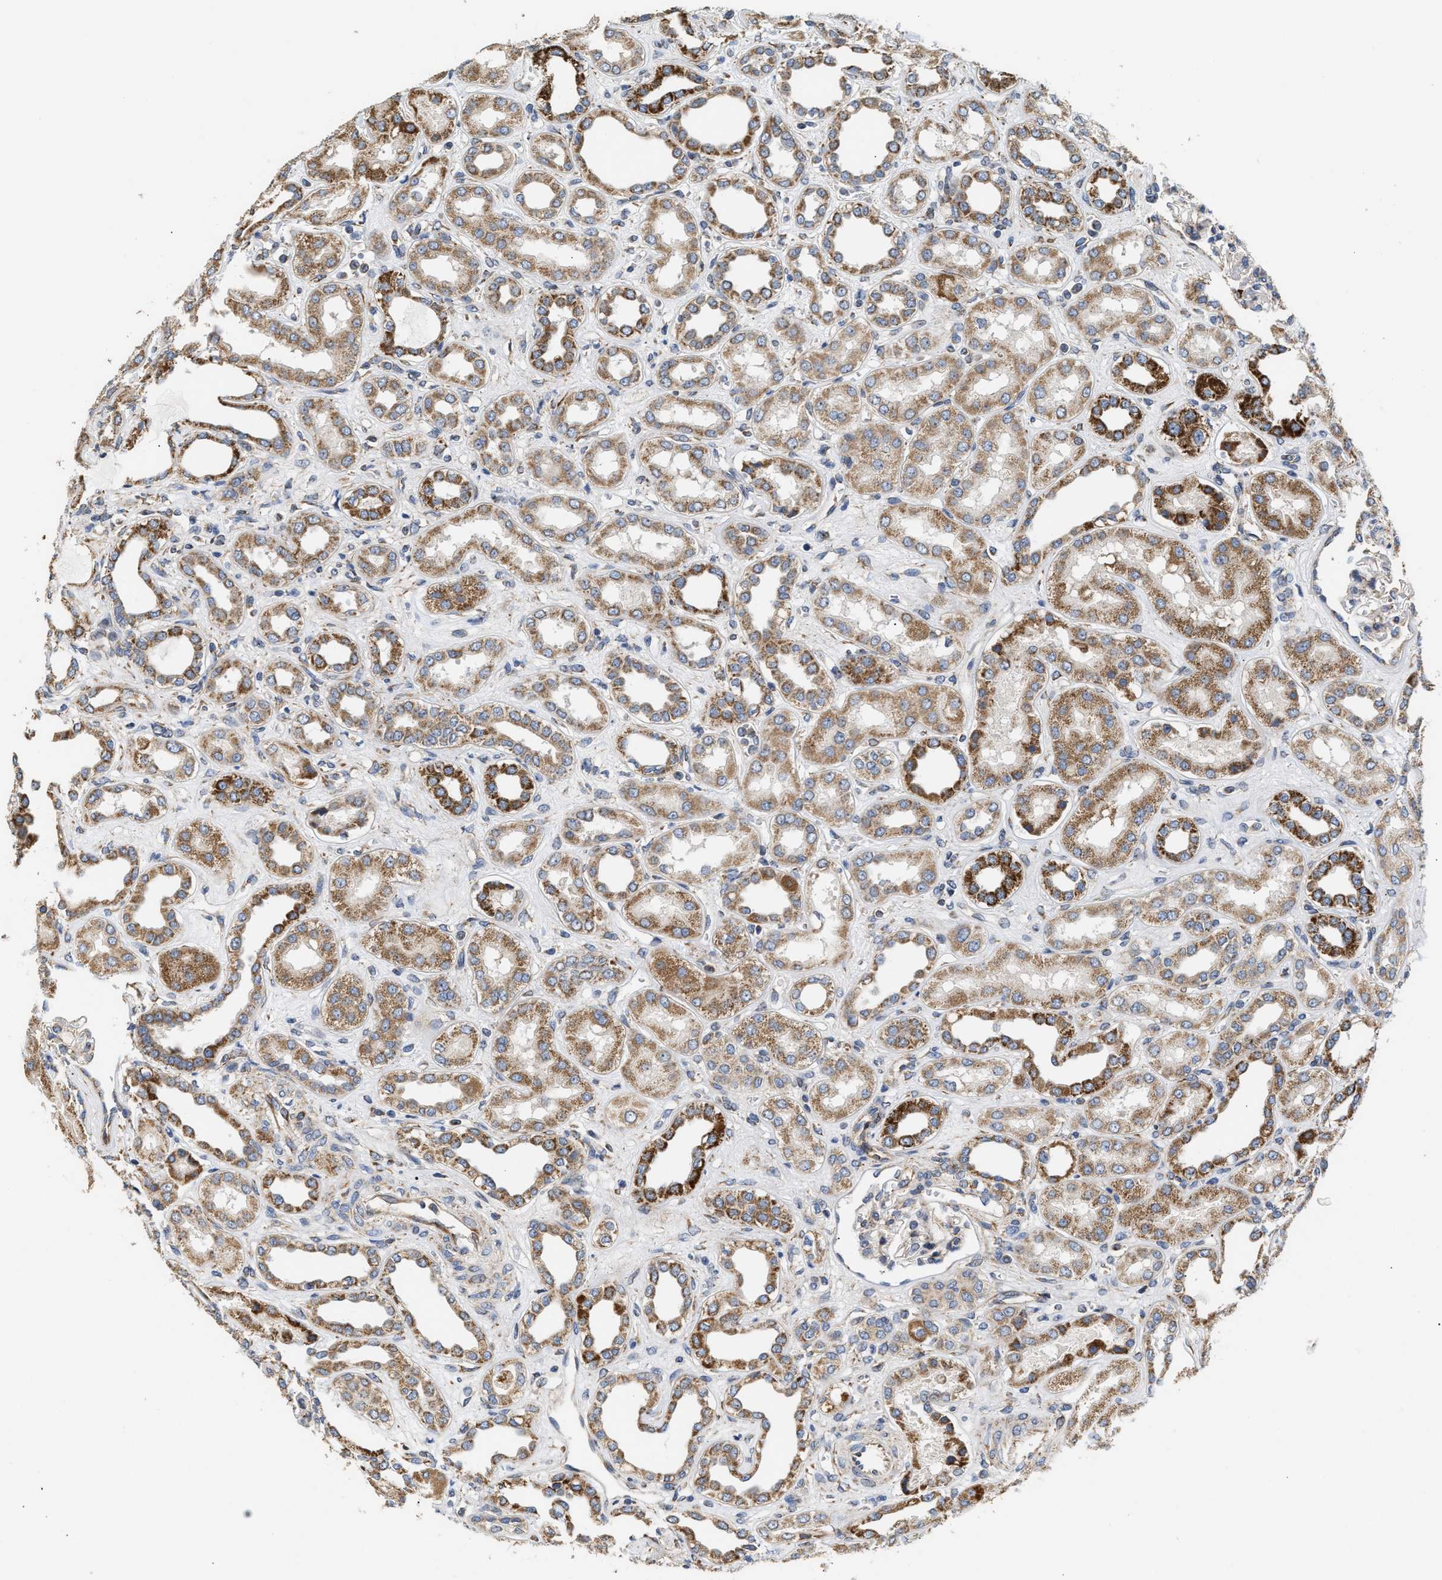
{"staining": {"intensity": "negative", "quantity": "none", "location": "none"}, "tissue": "kidney", "cell_type": "Cells in glomeruli", "image_type": "normal", "snomed": [{"axis": "morphology", "description": "Normal tissue, NOS"}, {"axis": "topography", "description": "Kidney"}], "caption": "A micrograph of kidney stained for a protein demonstrates no brown staining in cells in glomeruli.", "gene": "TMEM168", "patient": {"sex": "male", "age": 59}}